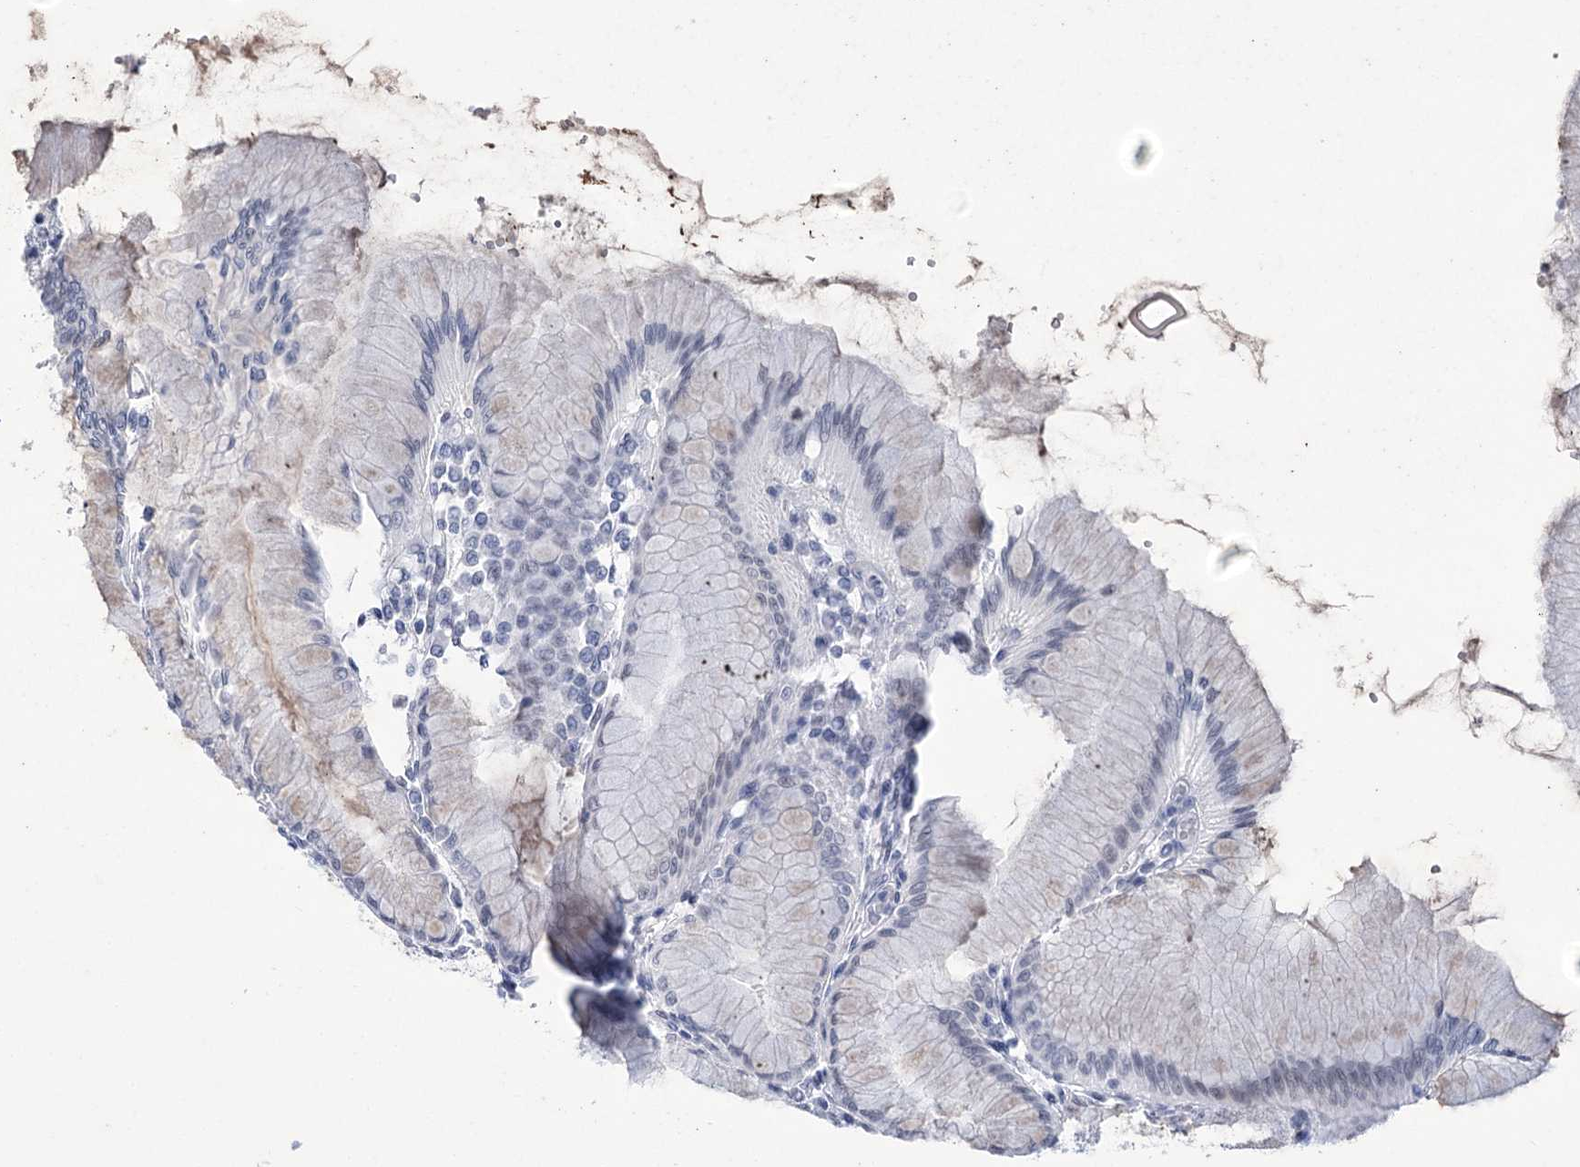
{"staining": {"intensity": "moderate", "quantity": "<25%", "location": "cytoplasmic/membranous,nuclear"}, "tissue": "stomach", "cell_type": "Glandular cells", "image_type": "normal", "snomed": [{"axis": "morphology", "description": "Normal tissue, NOS"}, {"axis": "topography", "description": "Stomach"}], "caption": "Stomach stained for a protein displays moderate cytoplasmic/membranous,nuclear positivity in glandular cells. Nuclei are stained in blue.", "gene": "HORMAD1", "patient": {"sex": "female", "age": 57}}